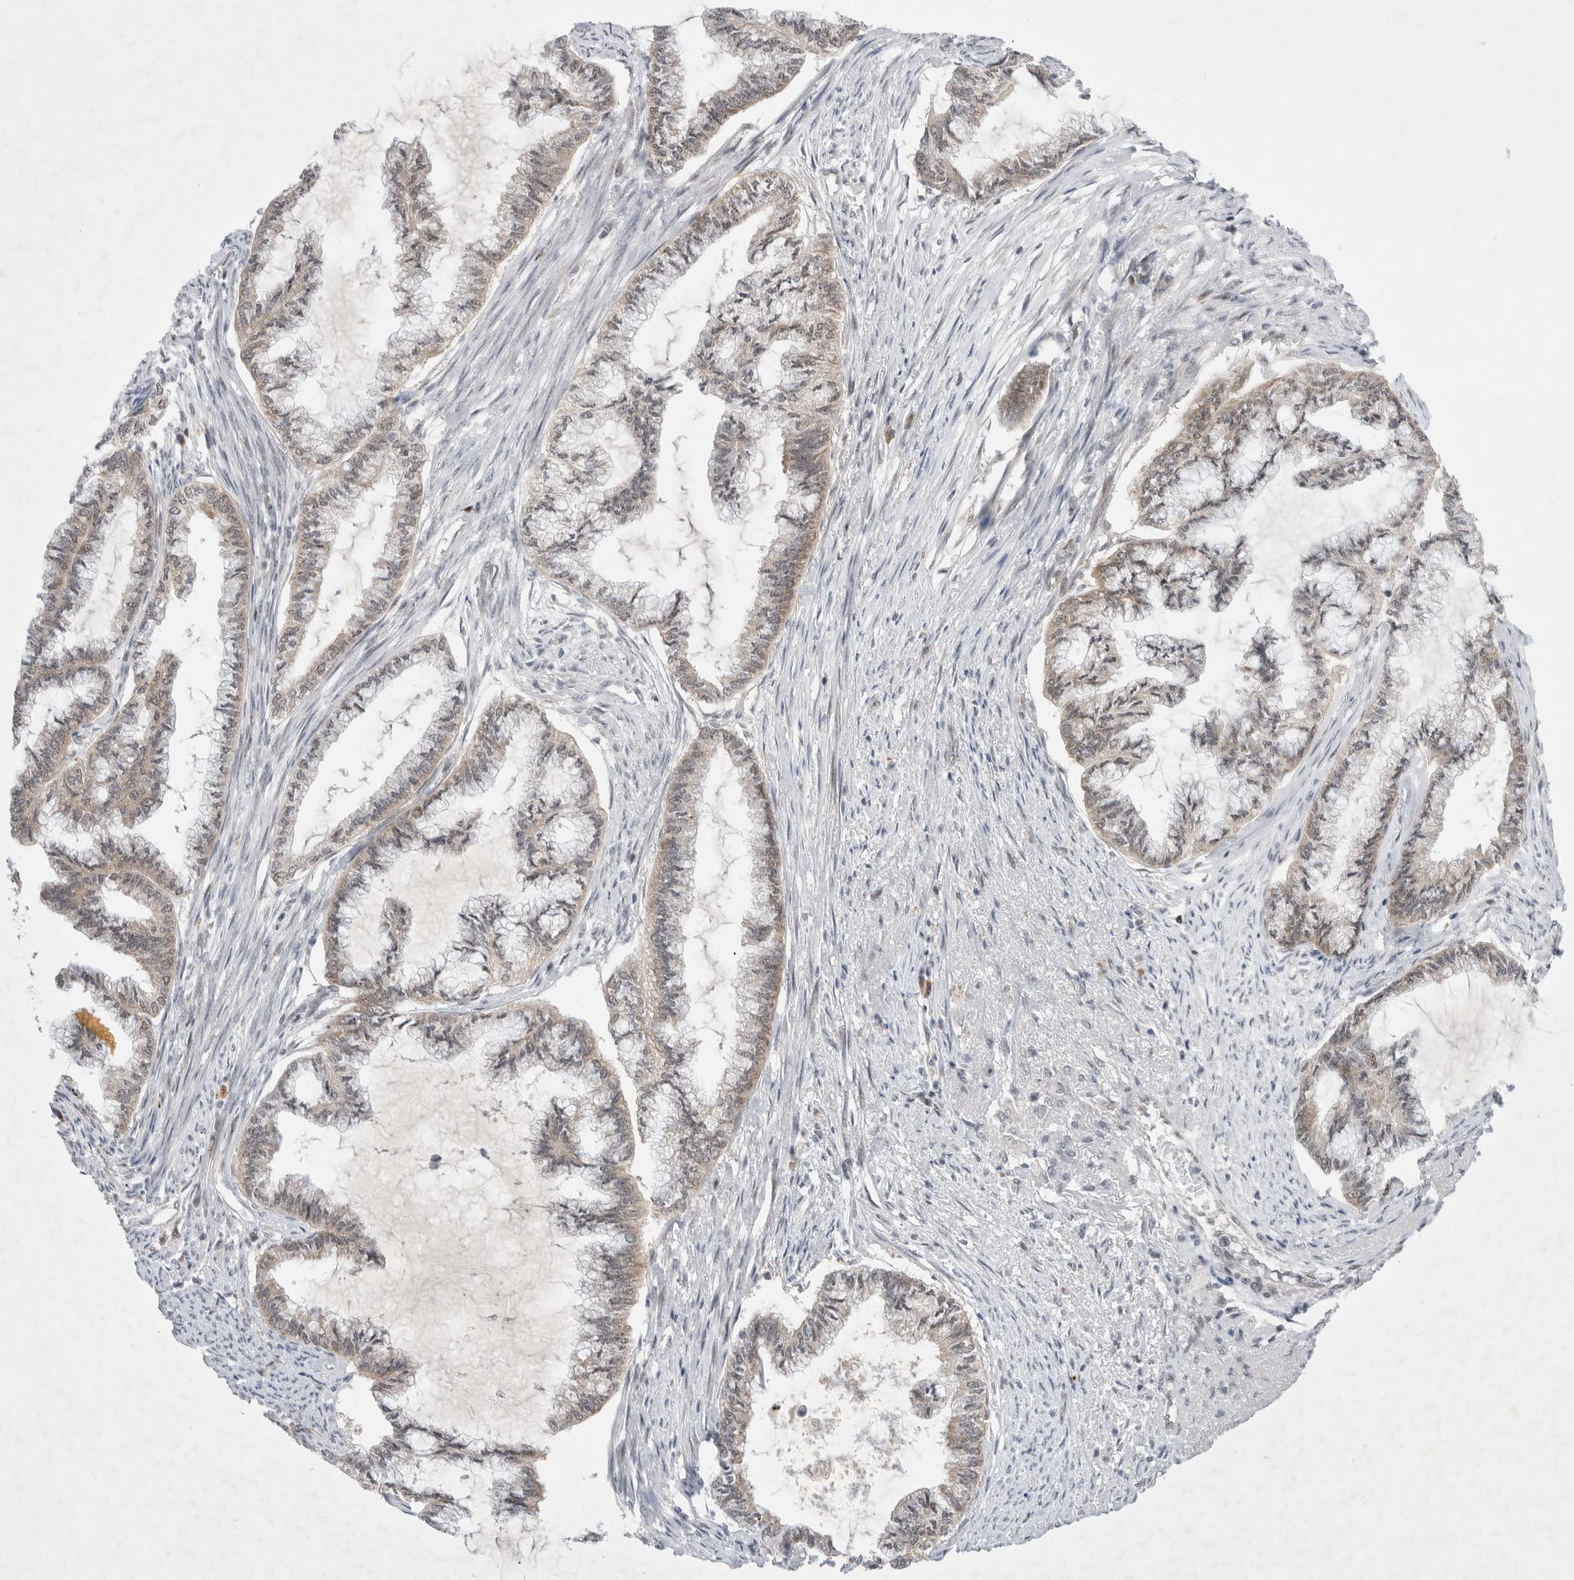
{"staining": {"intensity": "negative", "quantity": "none", "location": "none"}, "tissue": "endometrial cancer", "cell_type": "Tumor cells", "image_type": "cancer", "snomed": [{"axis": "morphology", "description": "Adenocarcinoma, NOS"}, {"axis": "topography", "description": "Endometrium"}], "caption": "Tumor cells are negative for protein expression in human adenocarcinoma (endometrial).", "gene": "WIPF2", "patient": {"sex": "female", "age": 86}}